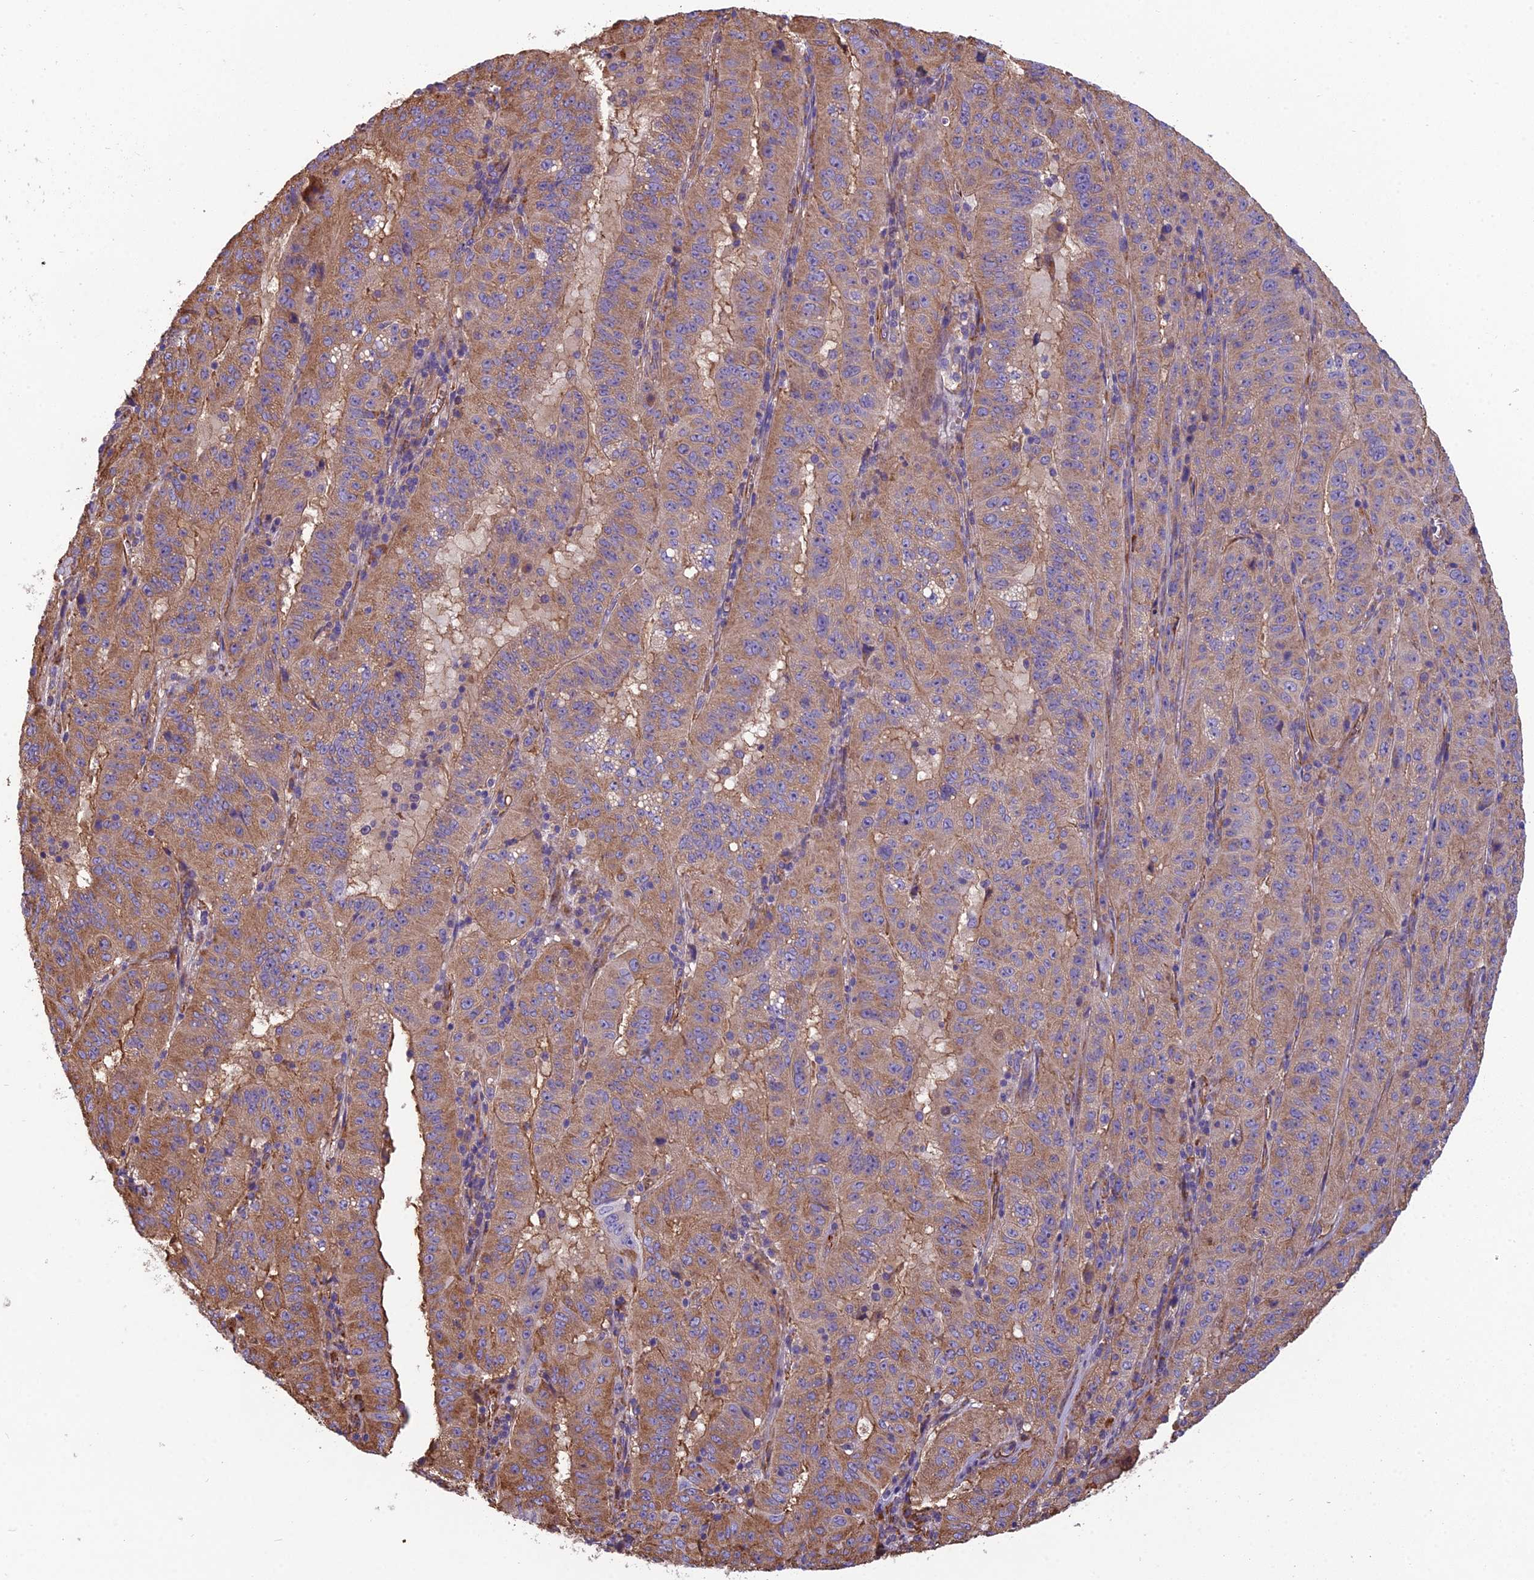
{"staining": {"intensity": "moderate", "quantity": "25%-75%", "location": "cytoplasmic/membranous"}, "tissue": "pancreatic cancer", "cell_type": "Tumor cells", "image_type": "cancer", "snomed": [{"axis": "morphology", "description": "Adenocarcinoma, NOS"}, {"axis": "topography", "description": "Pancreas"}], "caption": "This image demonstrates pancreatic cancer (adenocarcinoma) stained with immunohistochemistry to label a protein in brown. The cytoplasmic/membranous of tumor cells show moderate positivity for the protein. Nuclei are counter-stained blue.", "gene": "SPDL1", "patient": {"sex": "male", "age": 63}}